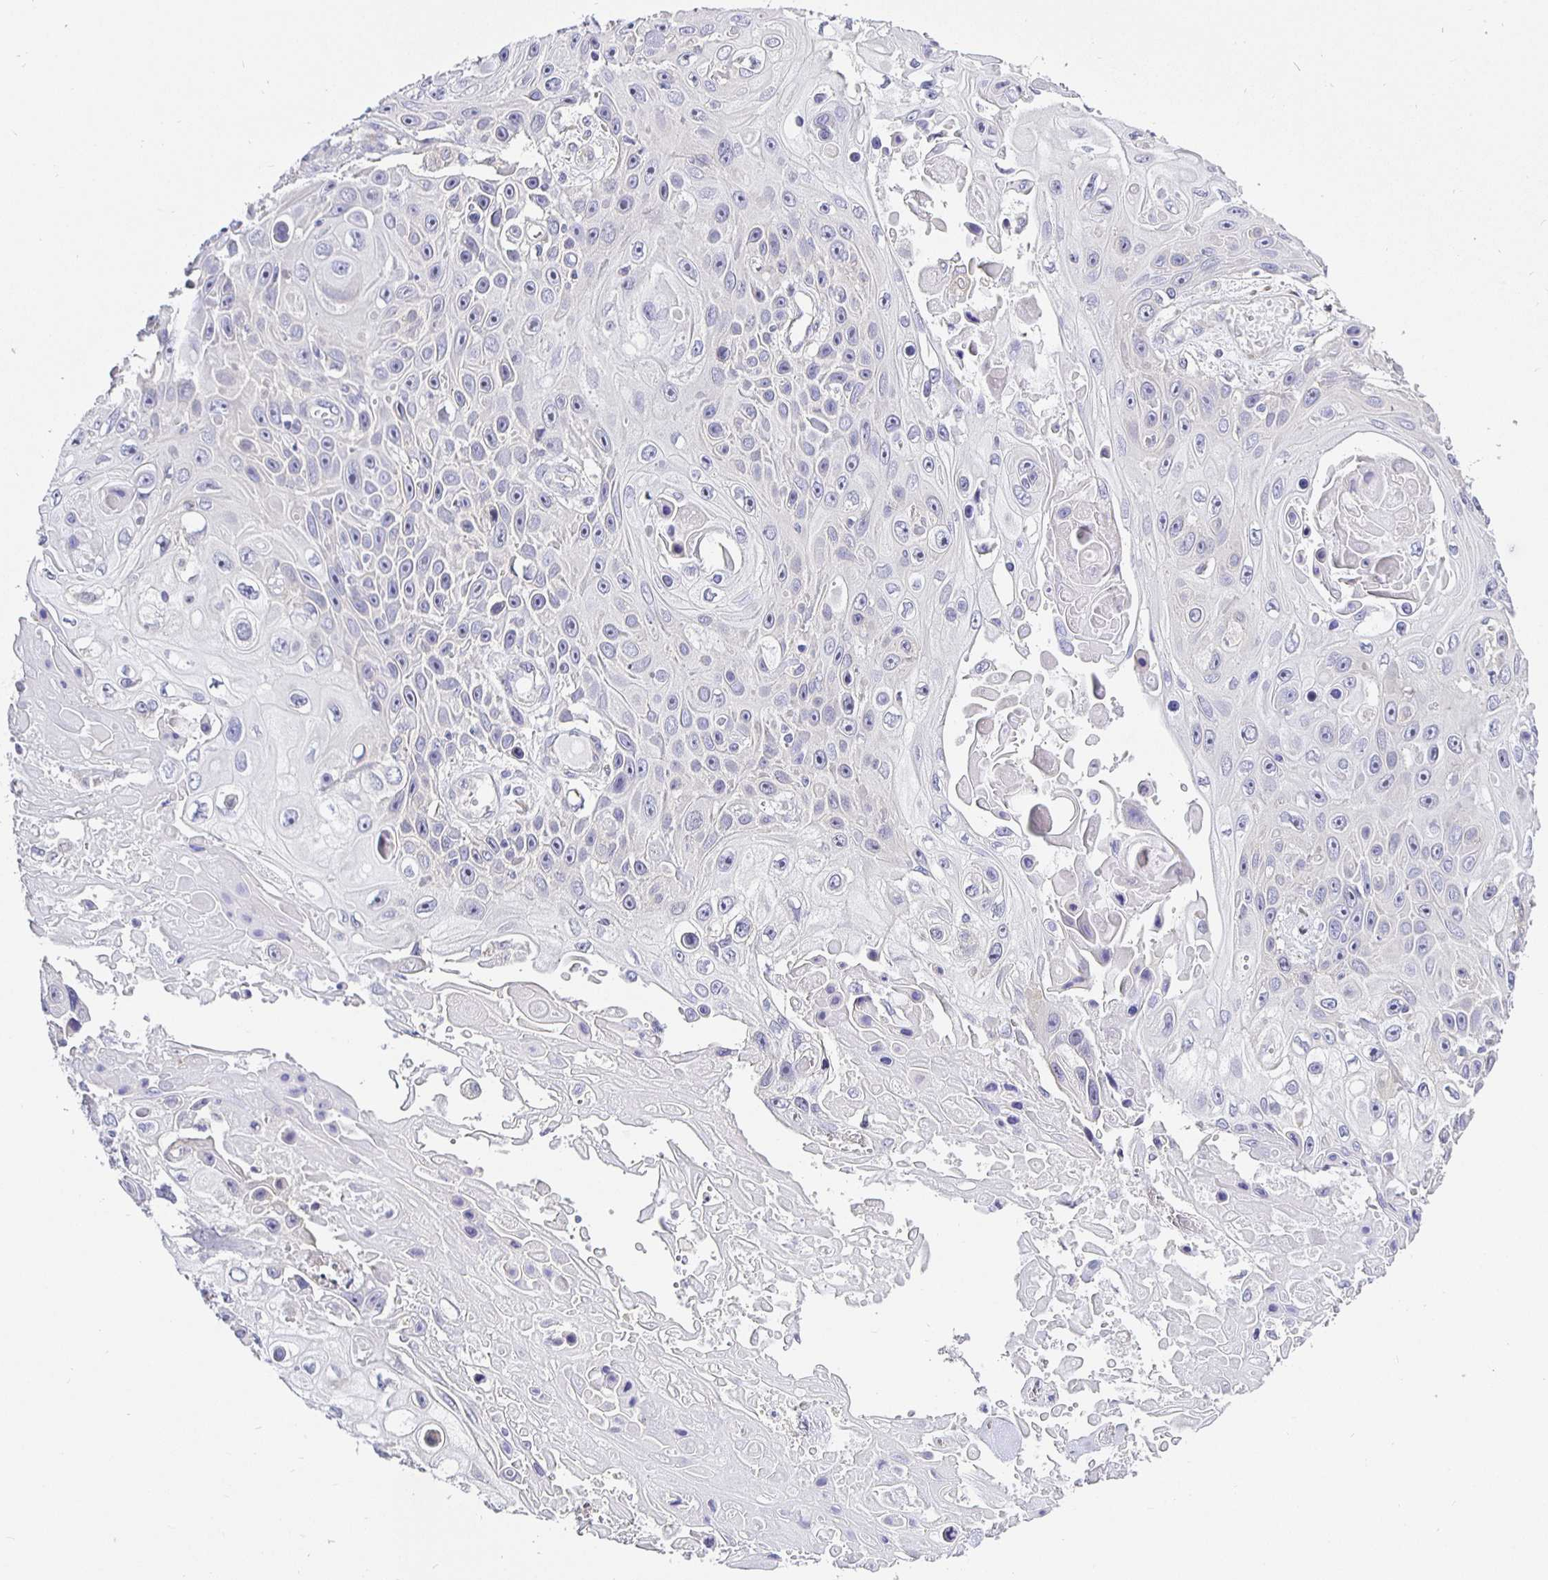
{"staining": {"intensity": "negative", "quantity": "none", "location": "none"}, "tissue": "skin cancer", "cell_type": "Tumor cells", "image_type": "cancer", "snomed": [{"axis": "morphology", "description": "Squamous cell carcinoma, NOS"}, {"axis": "topography", "description": "Skin"}], "caption": "This photomicrograph is of skin cancer (squamous cell carcinoma) stained with IHC to label a protein in brown with the nuclei are counter-stained blue. There is no staining in tumor cells. (DAB immunohistochemistry visualized using brightfield microscopy, high magnification).", "gene": "OPALIN", "patient": {"sex": "male", "age": 82}}